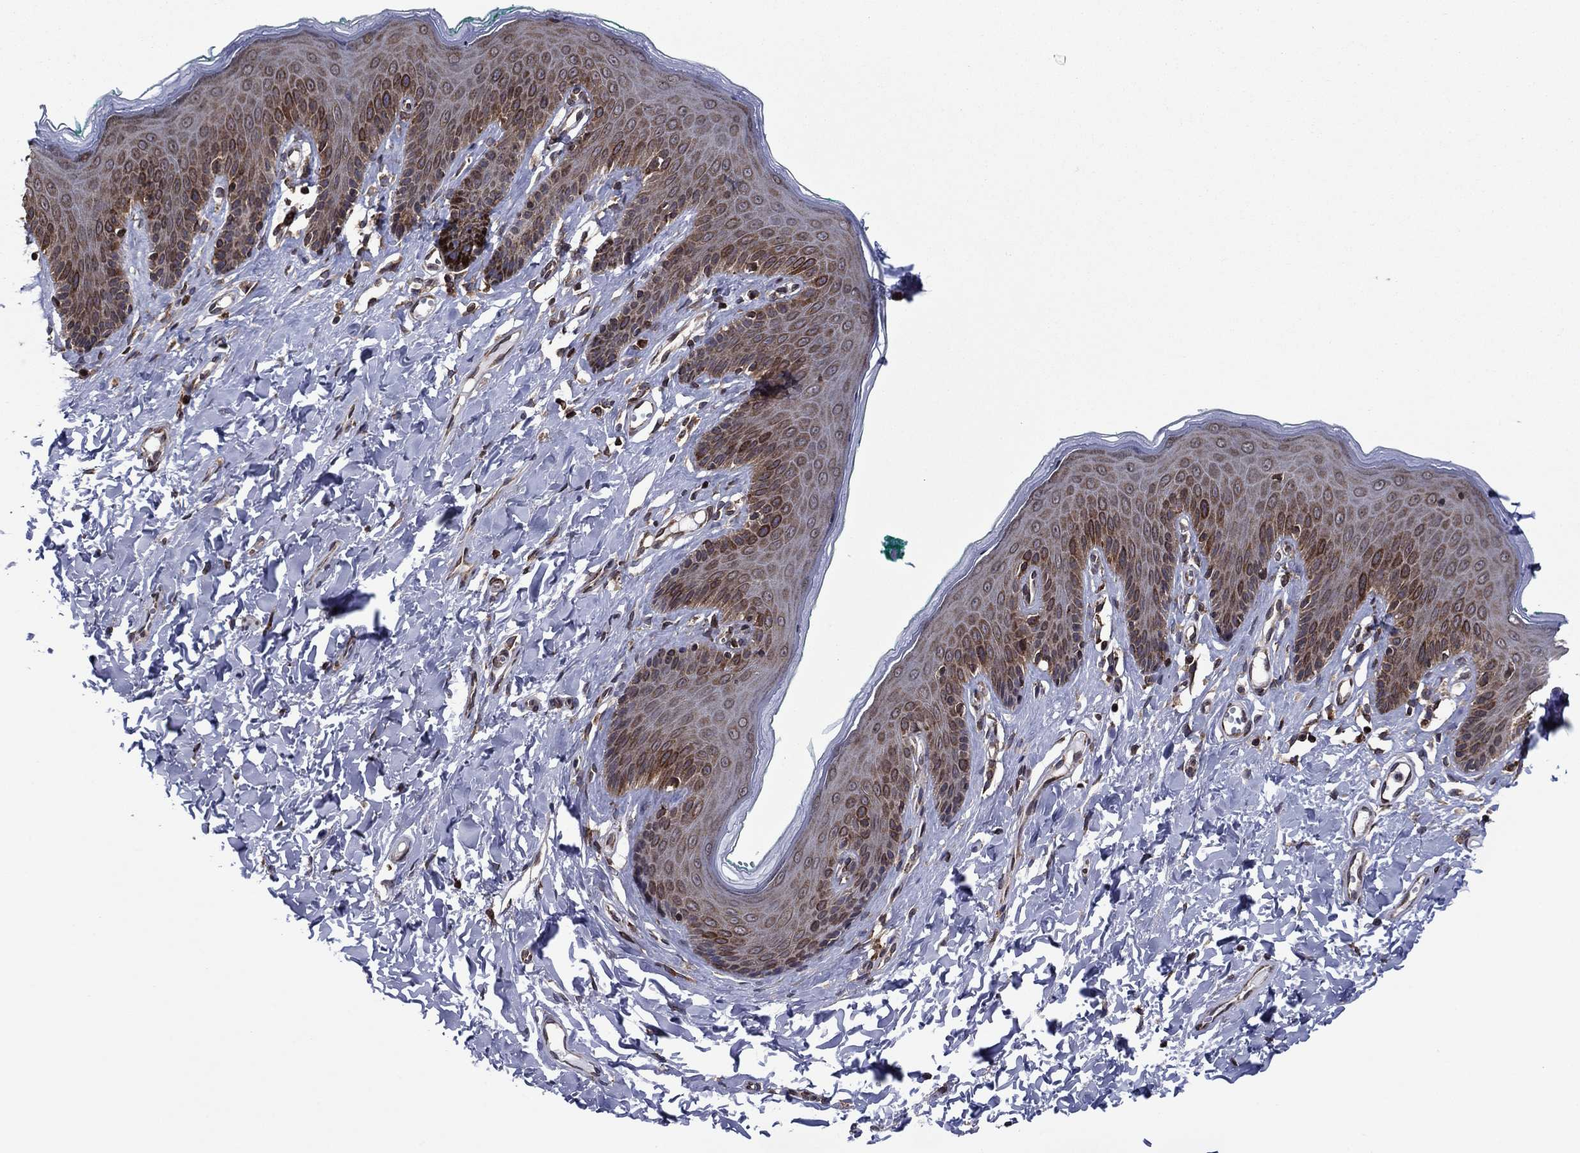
{"staining": {"intensity": "strong", "quantity": "25%-75%", "location": "cytoplasmic/membranous"}, "tissue": "skin", "cell_type": "Epidermal cells", "image_type": "normal", "snomed": [{"axis": "morphology", "description": "Normal tissue, NOS"}, {"axis": "topography", "description": "Vulva"}], "caption": "A brown stain shows strong cytoplasmic/membranous staining of a protein in epidermal cells of normal skin. Using DAB (brown) and hematoxylin (blue) stains, captured at high magnification using brightfield microscopy.", "gene": "YBX1", "patient": {"sex": "female", "age": 66}}